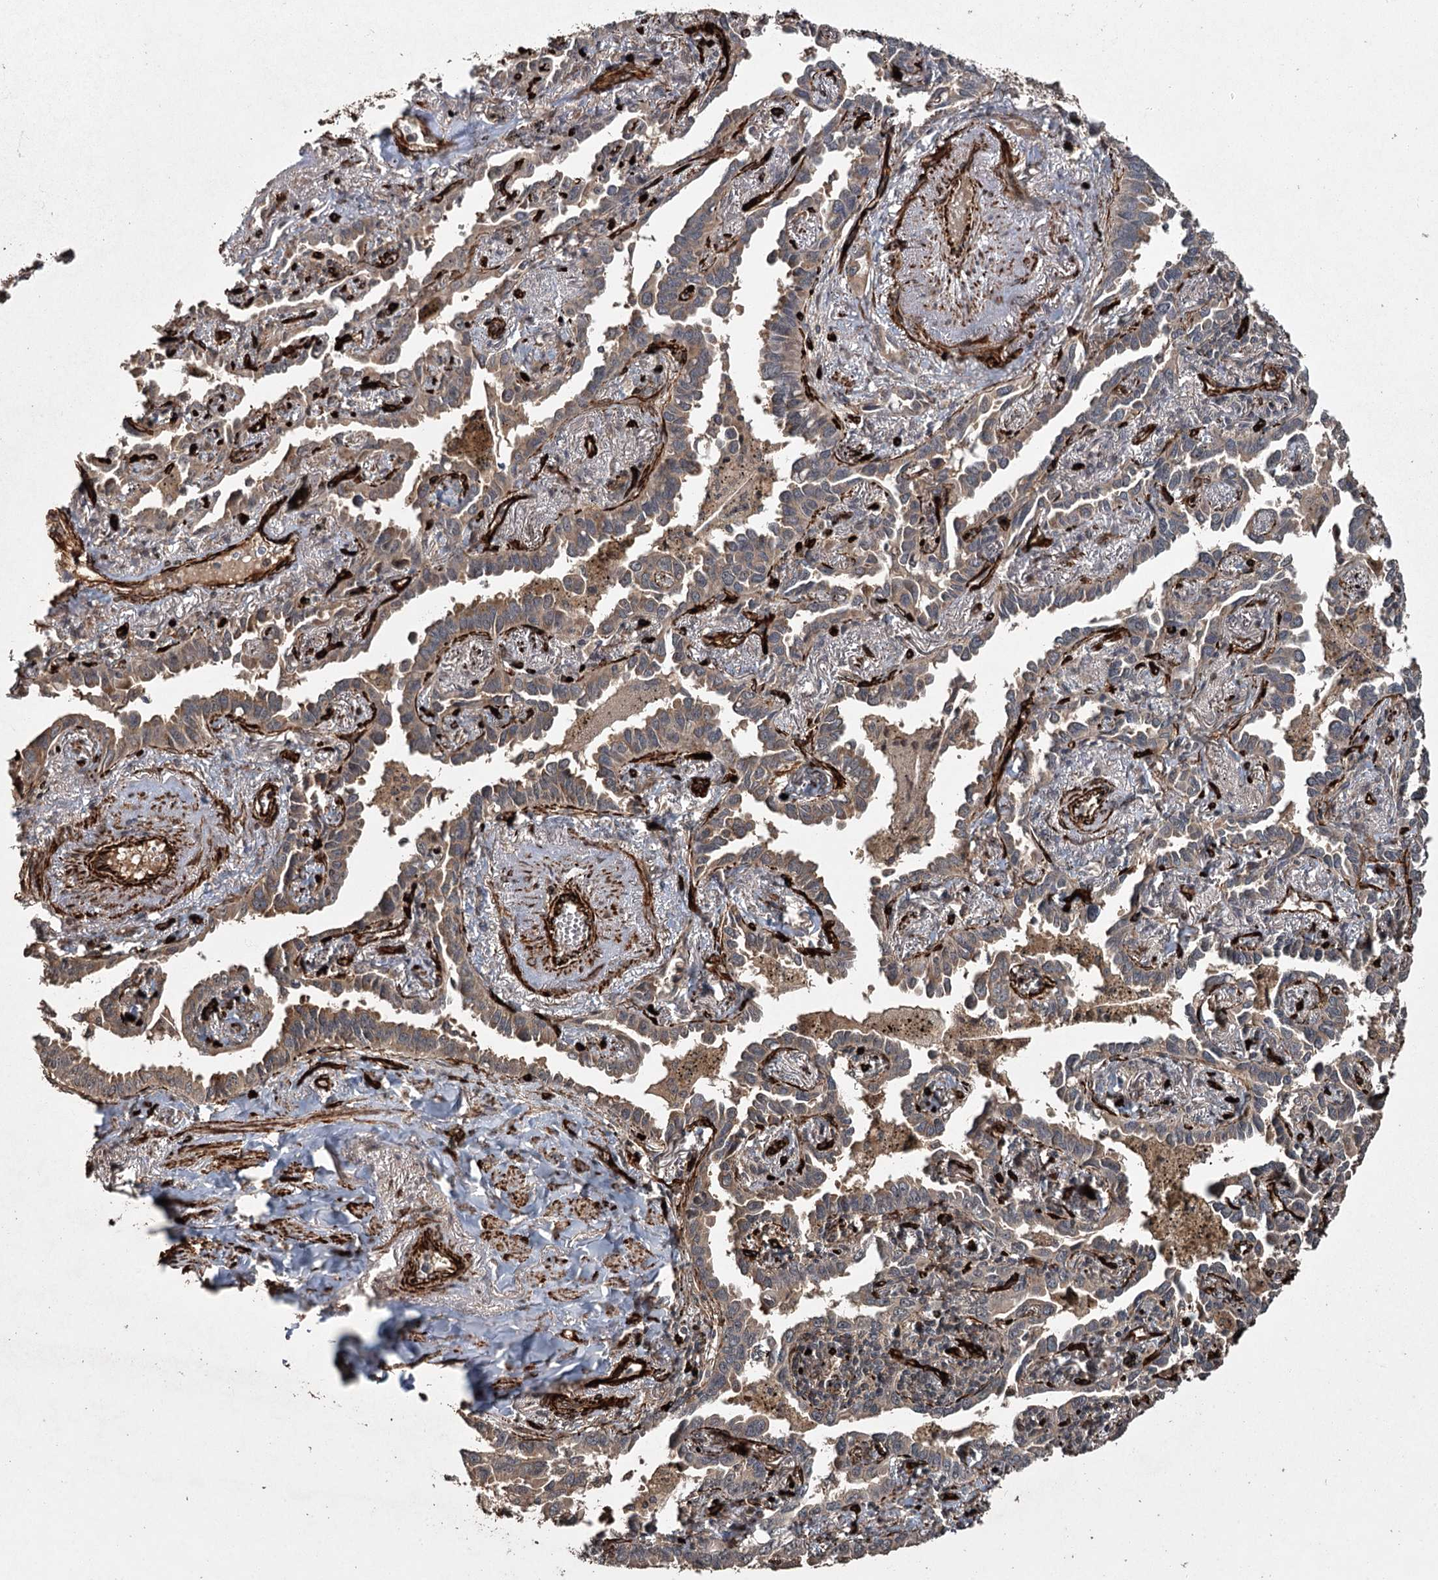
{"staining": {"intensity": "moderate", "quantity": ">75%", "location": "cytoplasmic/membranous"}, "tissue": "lung cancer", "cell_type": "Tumor cells", "image_type": "cancer", "snomed": [{"axis": "morphology", "description": "Adenocarcinoma, NOS"}, {"axis": "topography", "description": "Lung"}], "caption": "Adenocarcinoma (lung) stained for a protein demonstrates moderate cytoplasmic/membranous positivity in tumor cells.", "gene": "RPAP3", "patient": {"sex": "male", "age": 67}}